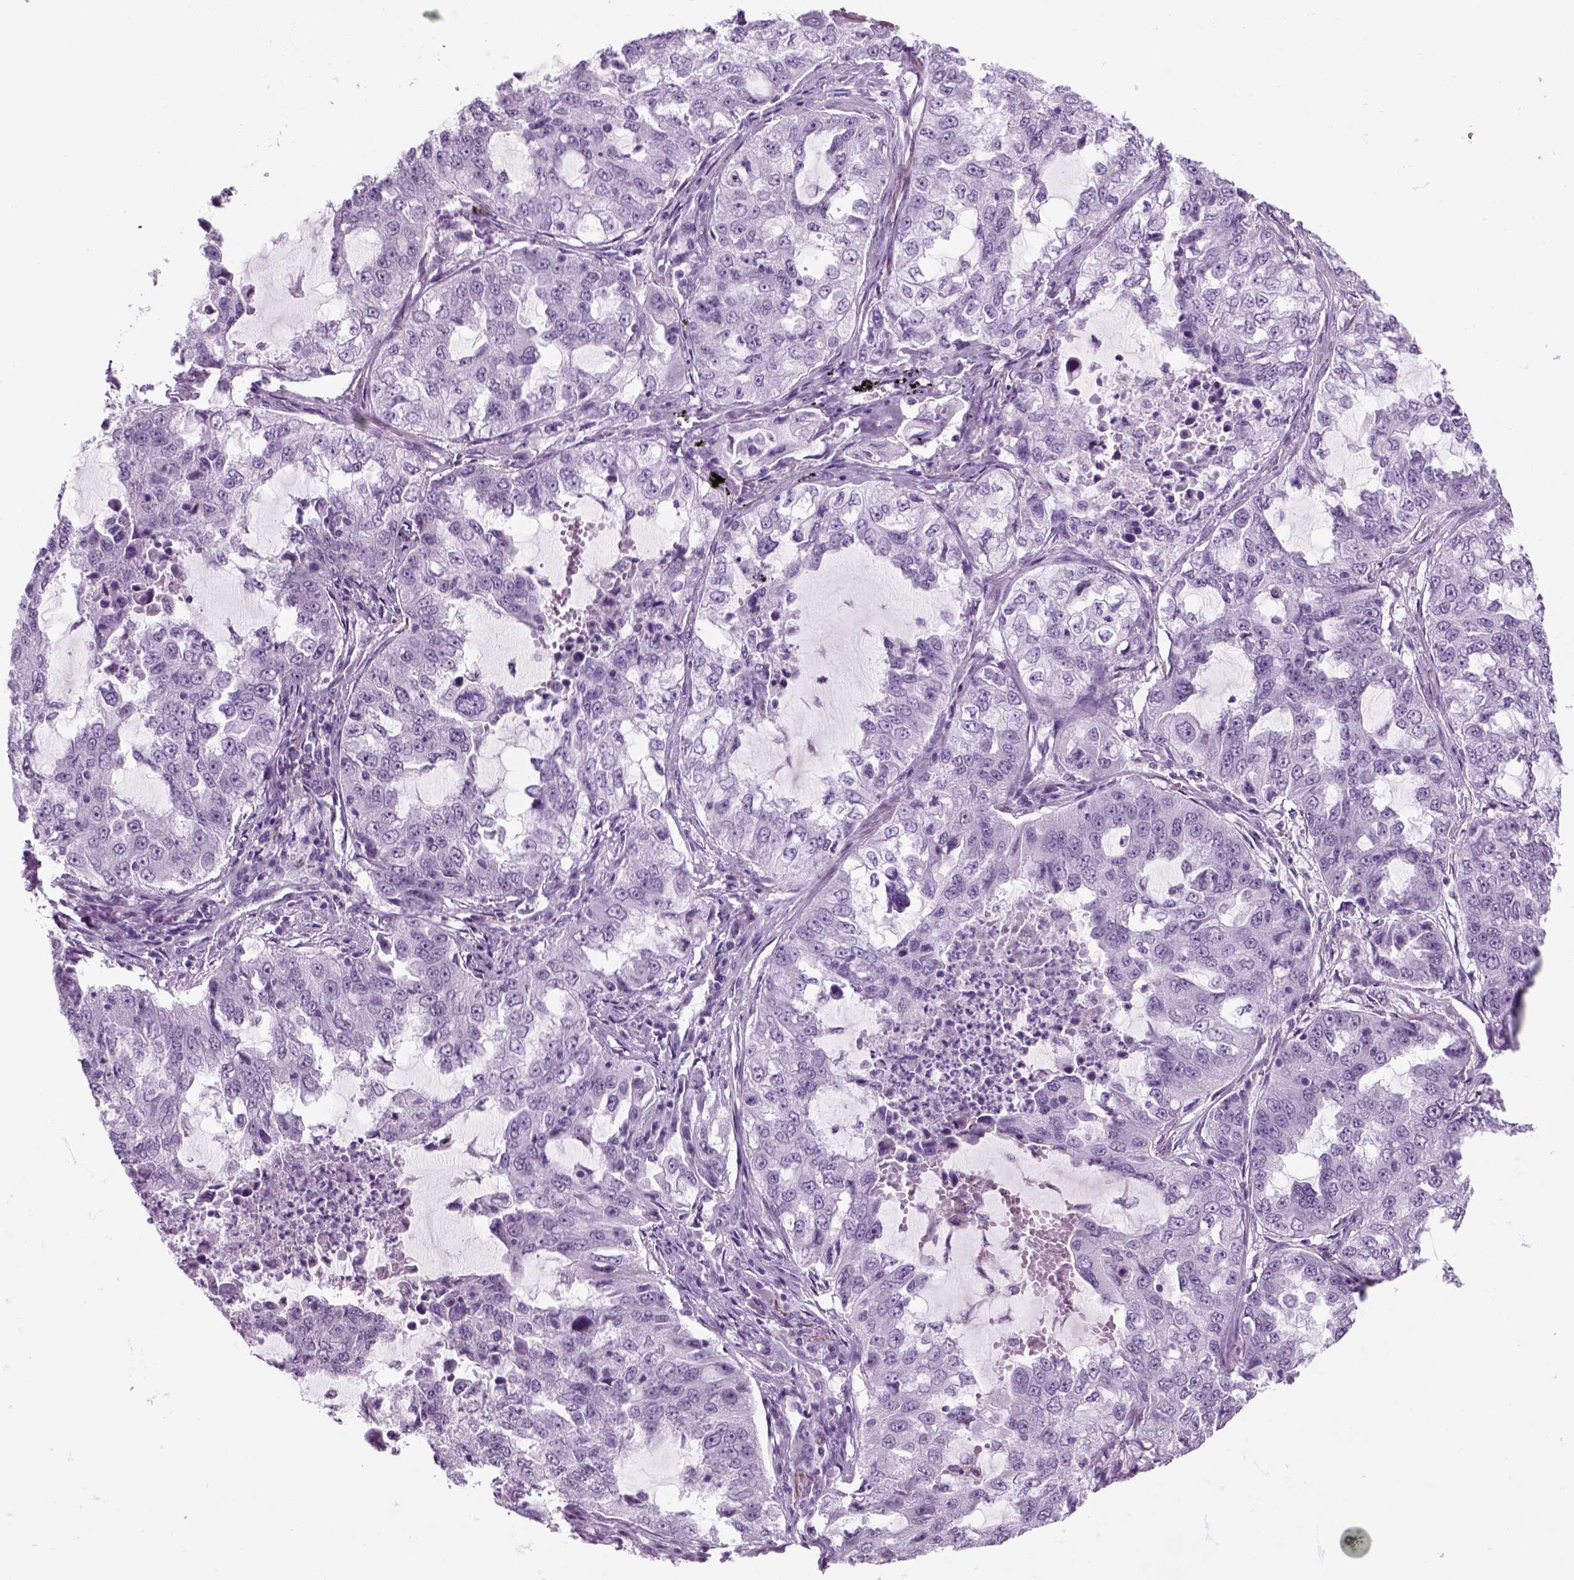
{"staining": {"intensity": "negative", "quantity": "none", "location": "none"}, "tissue": "lung cancer", "cell_type": "Tumor cells", "image_type": "cancer", "snomed": [{"axis": "morphology", "description": "Adenocarcinoma, NOS"}, {"axis": "topography", "description": "Lung"}], "caption": "A photomicrograph of lung cancer stained for a protein displays no brown staining in tumor cells.", "gene": "ZNF865", "patient": {"sex": "female", "age": 61}}